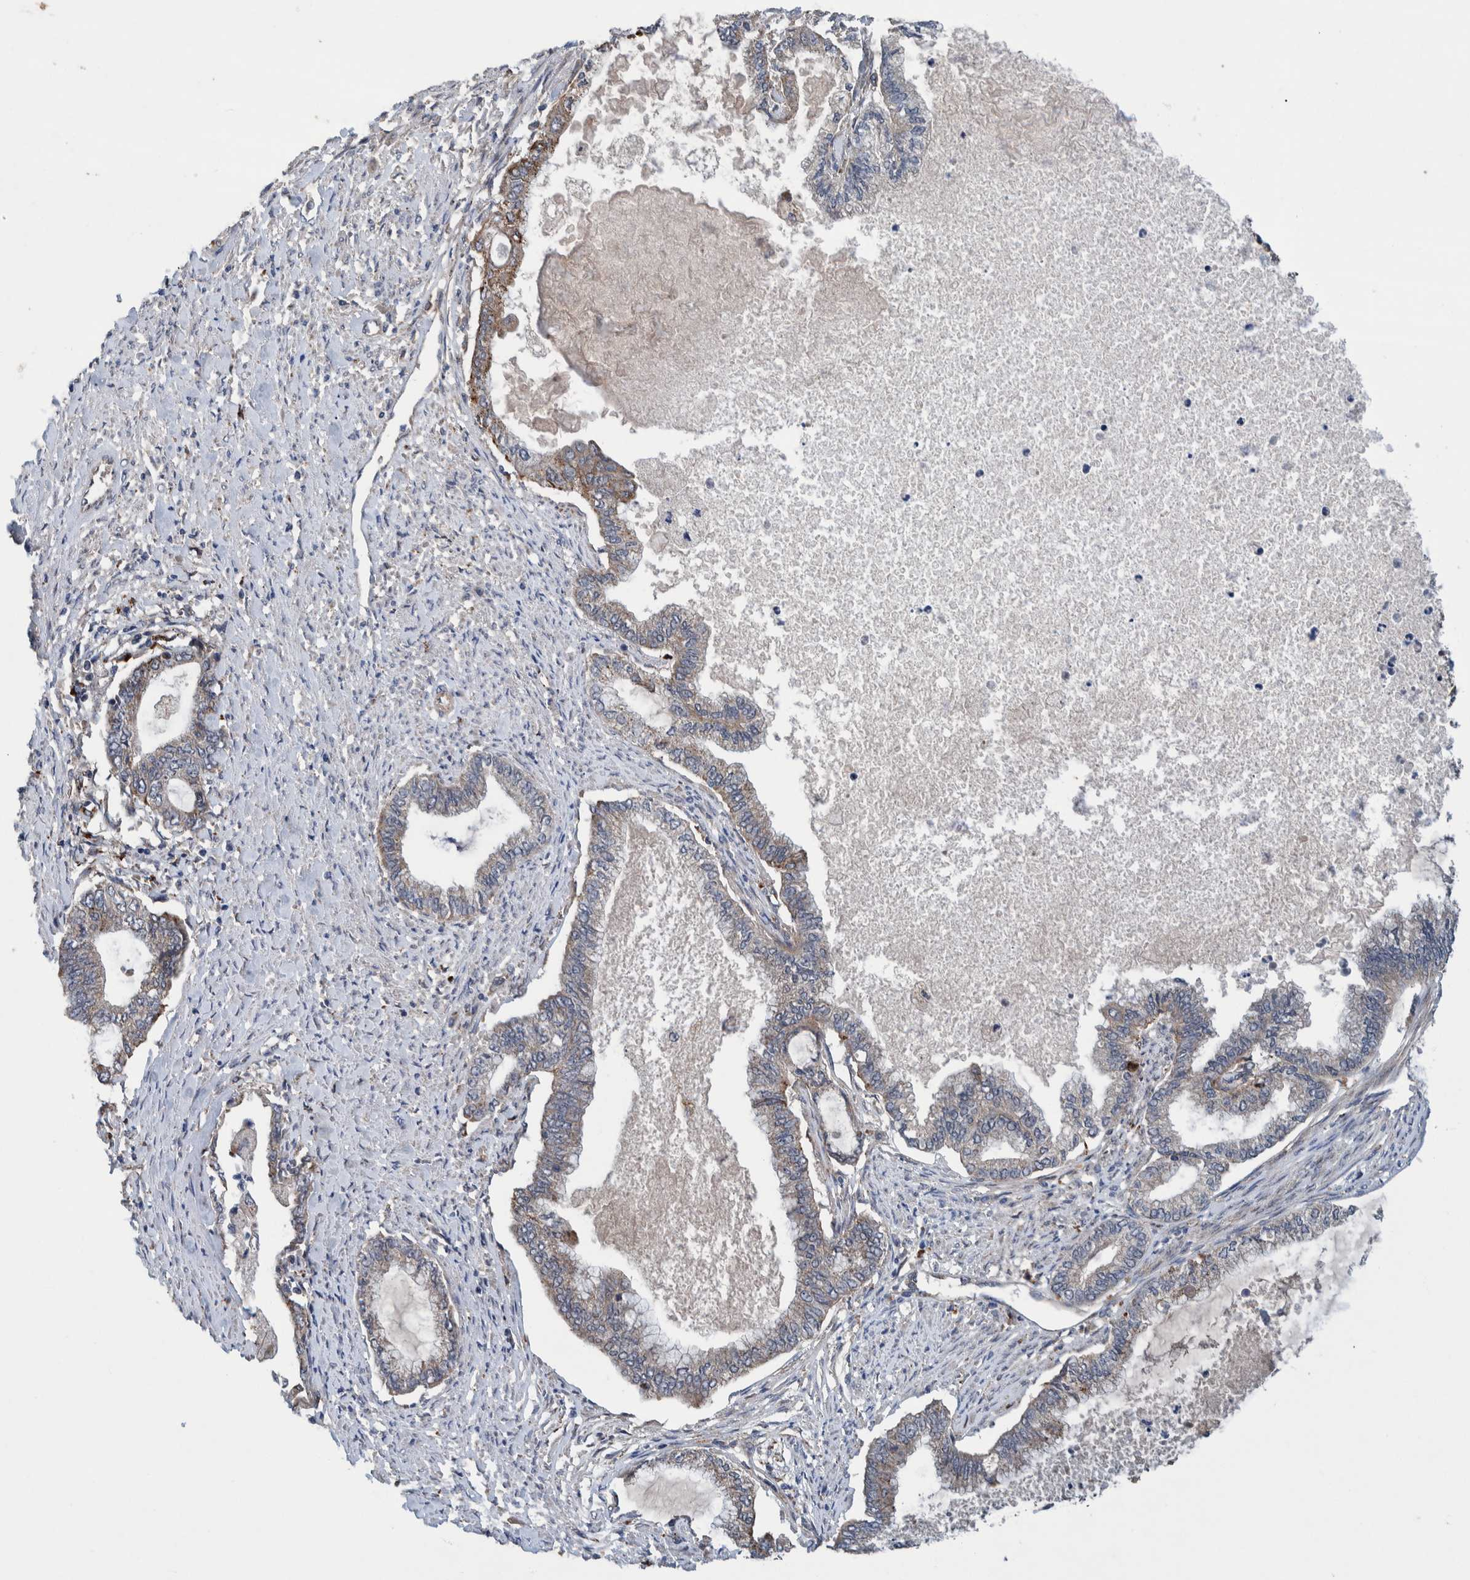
{"staining": {"intensity": "moderate", "quantity": "<25%", "location": "cytoplasmic/membranous"}, "tissue": "endometrial cancer", "cell_type": "Tumor cells", "image_type": "cancer", "snomed": [{"axis": "morphology", "description": "Adenocarcinoma, NOS"}, {"axis": "topography", "description": "Endometrium"}], "caption": "Adenocarcinoma (endometrial) stained with DAB immunohistochemistry (IHC) demonstrates low levels of moderate cytoplasmic/membranous expression in about <25% of tumor cells. (DAB (3,3'-diaminobenzidine) IHC, brown staining for protein, blue staining for nuclei).", "gene": "ITIH3", "patient": {"sex": "female", "age": 86}}